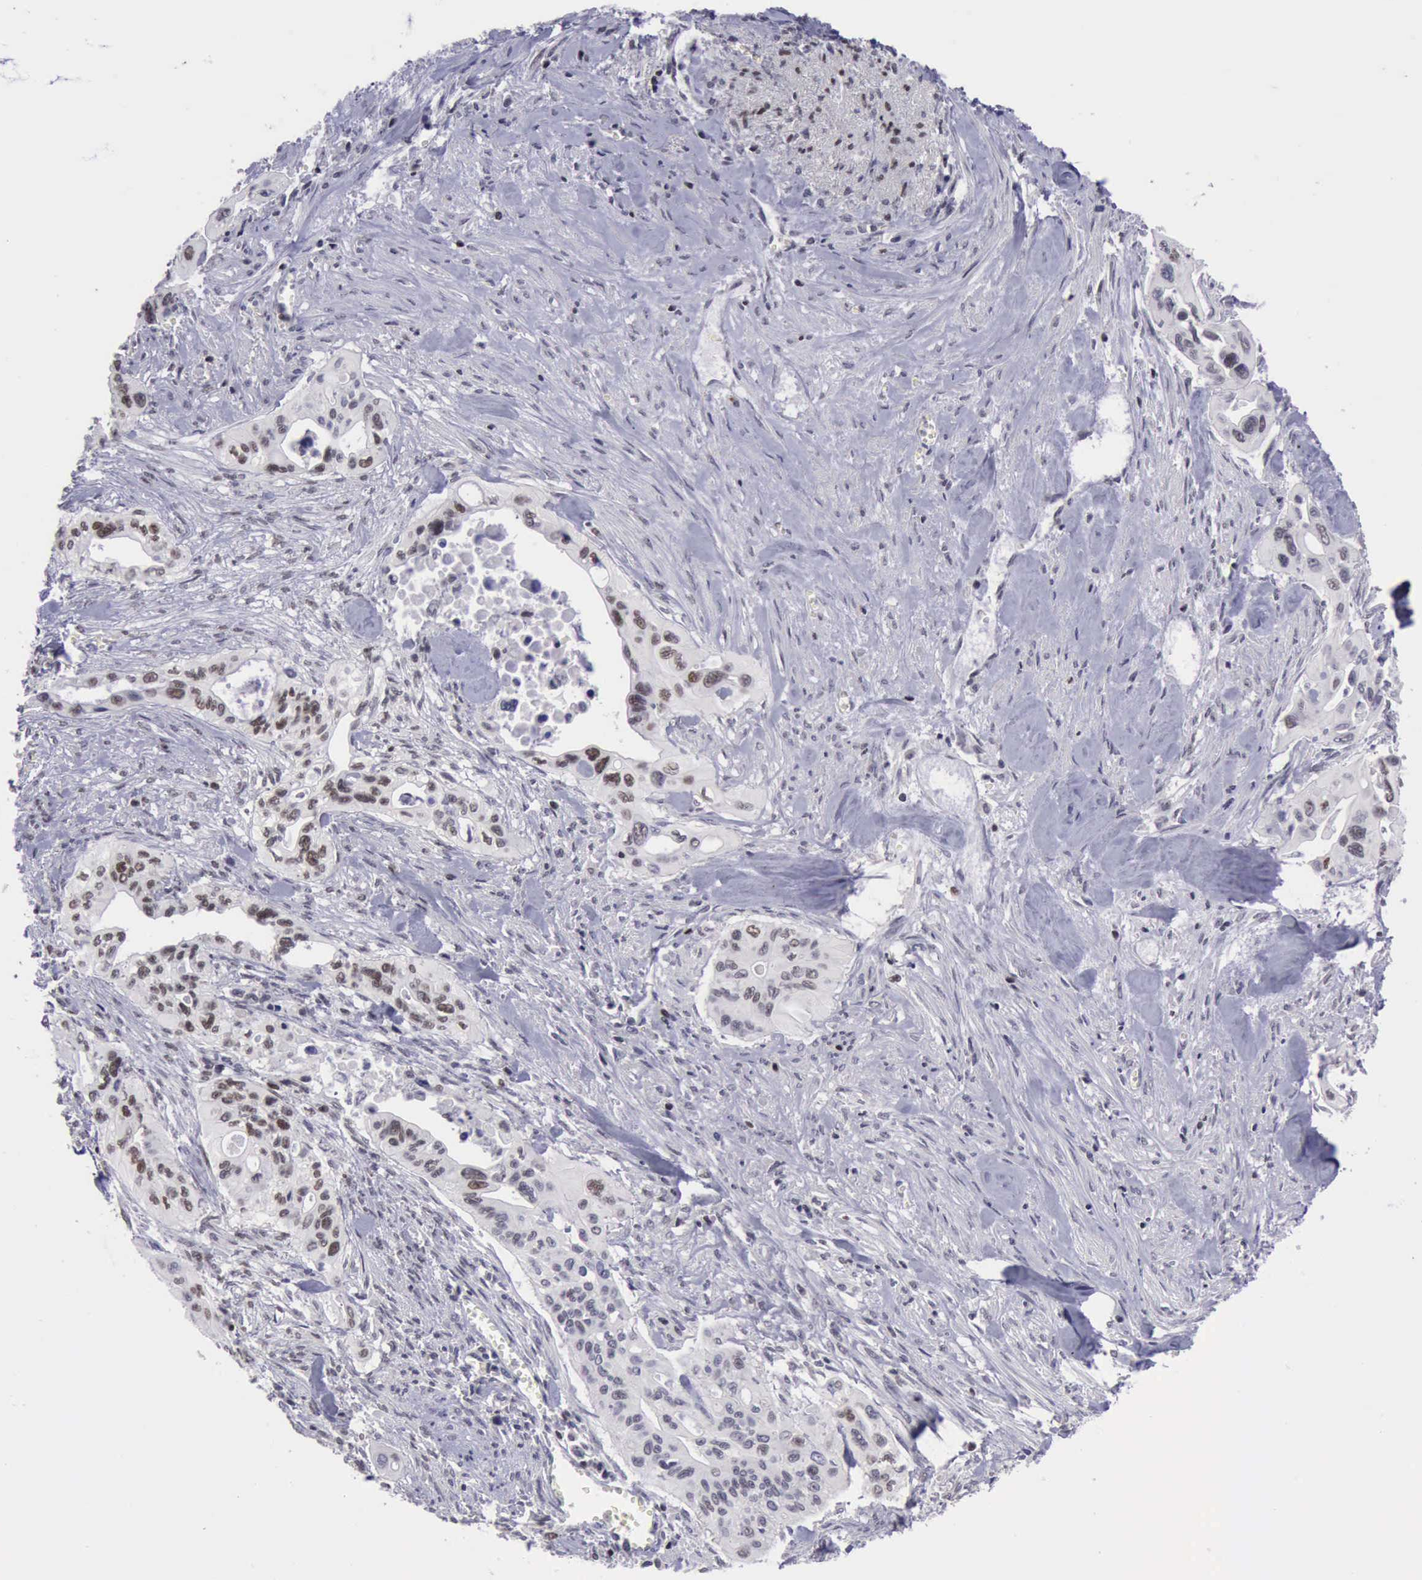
{"staining": {"intensity": "moderate", "quantity": "25%-75%", "location": "nuclear"}, "tissue": "pancreatic cancer", "cell_type": "Tumor cells", "image_type": "cancer", "snomed": [{"axis": "morphology", "description": "Adenocarcinoma, NOS"}, {"axis": "topography", "description": "Pancreas"}], "caption": "Protein analysis of adenocarcinoma (pancreatic) tissue exhibits moderate nuclear expression in about 25%-75% of tumor cells.", "gene": "YY1", "patient": {"sex": "male", "age": 77}}